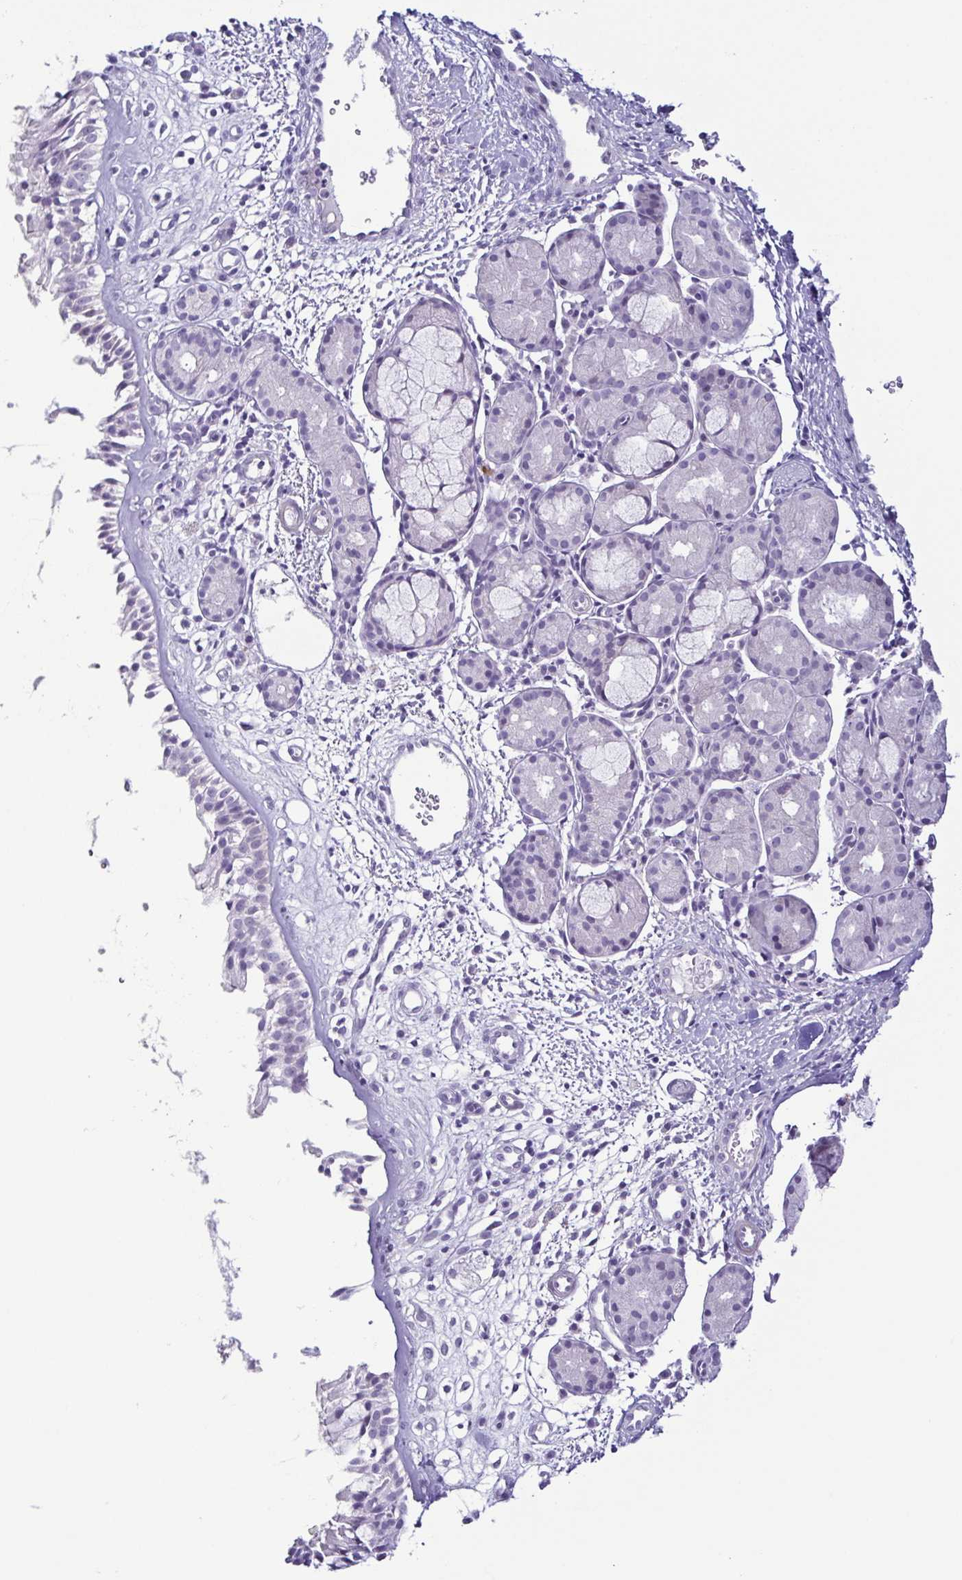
{"staining": {"intensity": "negative", "quantity": "none", "location": "none"}, "tissue": "nasopharynx", "cell_type": "Respiratory epithelial cells", "image_type": "normal", "snomed": [{"axis": "morphology", "description": "Normal tissue, NOS"}, {"axis": "topography", "description": "Nasopharynx"}], "caption": "A high-resolution photomicrograph shows immunohistochemistry staining of normal nasopharynx, which displays no significant expression in respiratory epithelial cells. The staining is performed using DAB (3,3'-diaminobenzidine) brown chromogen with nuclei counter-stained in using hematoxylin.", "gene": "TERT", "patient": {"sex": "male", "age": 65}}